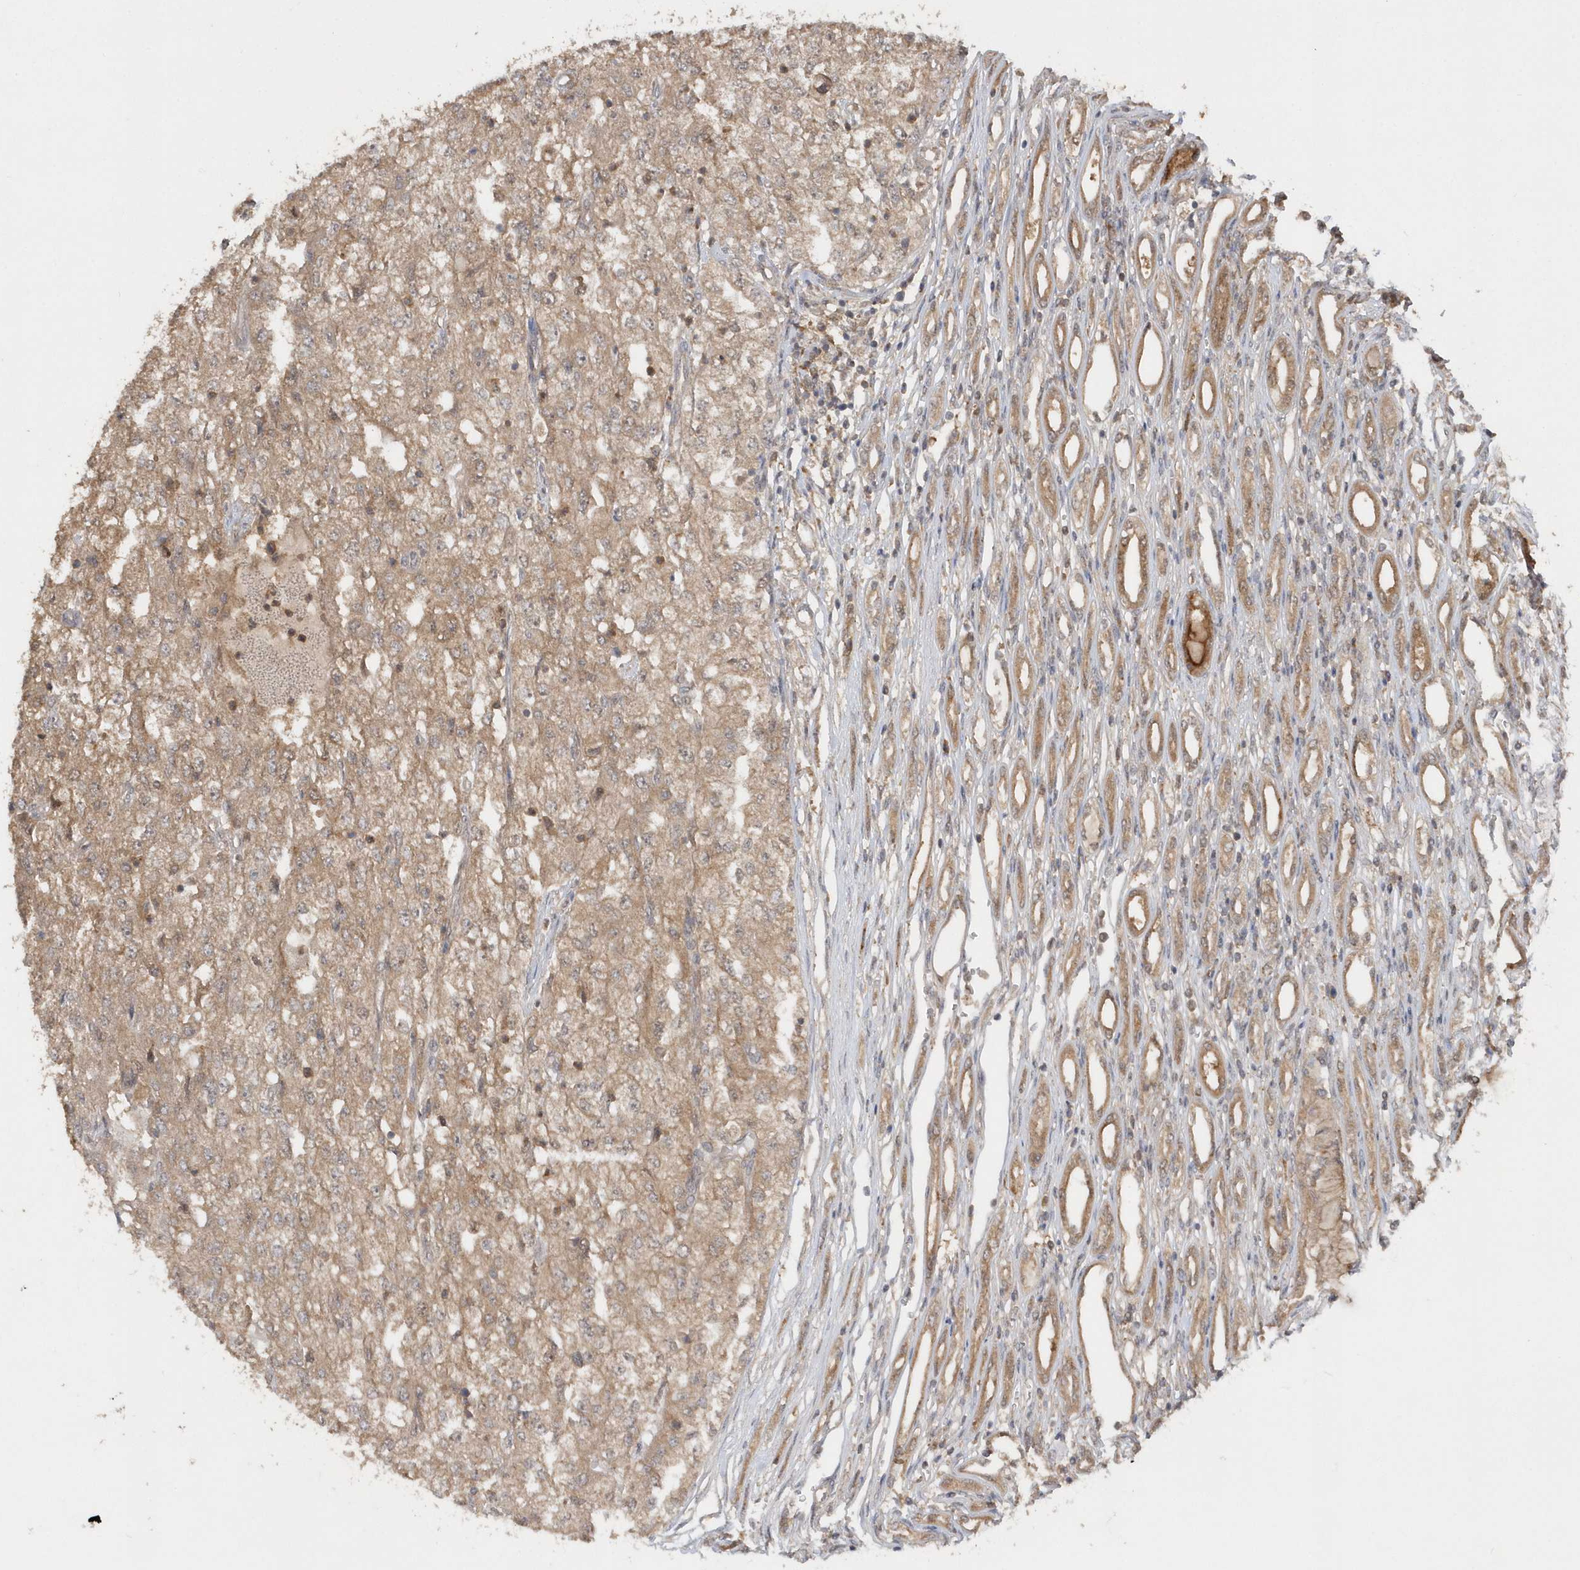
{"staining": {"intensity": "weak", "quantity": ">75%", "location": "cytoplasmic/membranous"}, "tissue": "renal cancer", "cell_type": "Tumor cells", "image_type": "cancer", "snomed": [{"axis": "morphology", "description": "Adenocarcinoma, NOS"}, {"axis": "topography", "description": "Kidney"}], "caption": "Protein expression analysis of renal adenocarcinoma reveals weak cytoplasmic/membranous positivity in approximately >75% of tumor cells.", "gene": "RPE", "patient": {"sex": "female", "age": 54}}